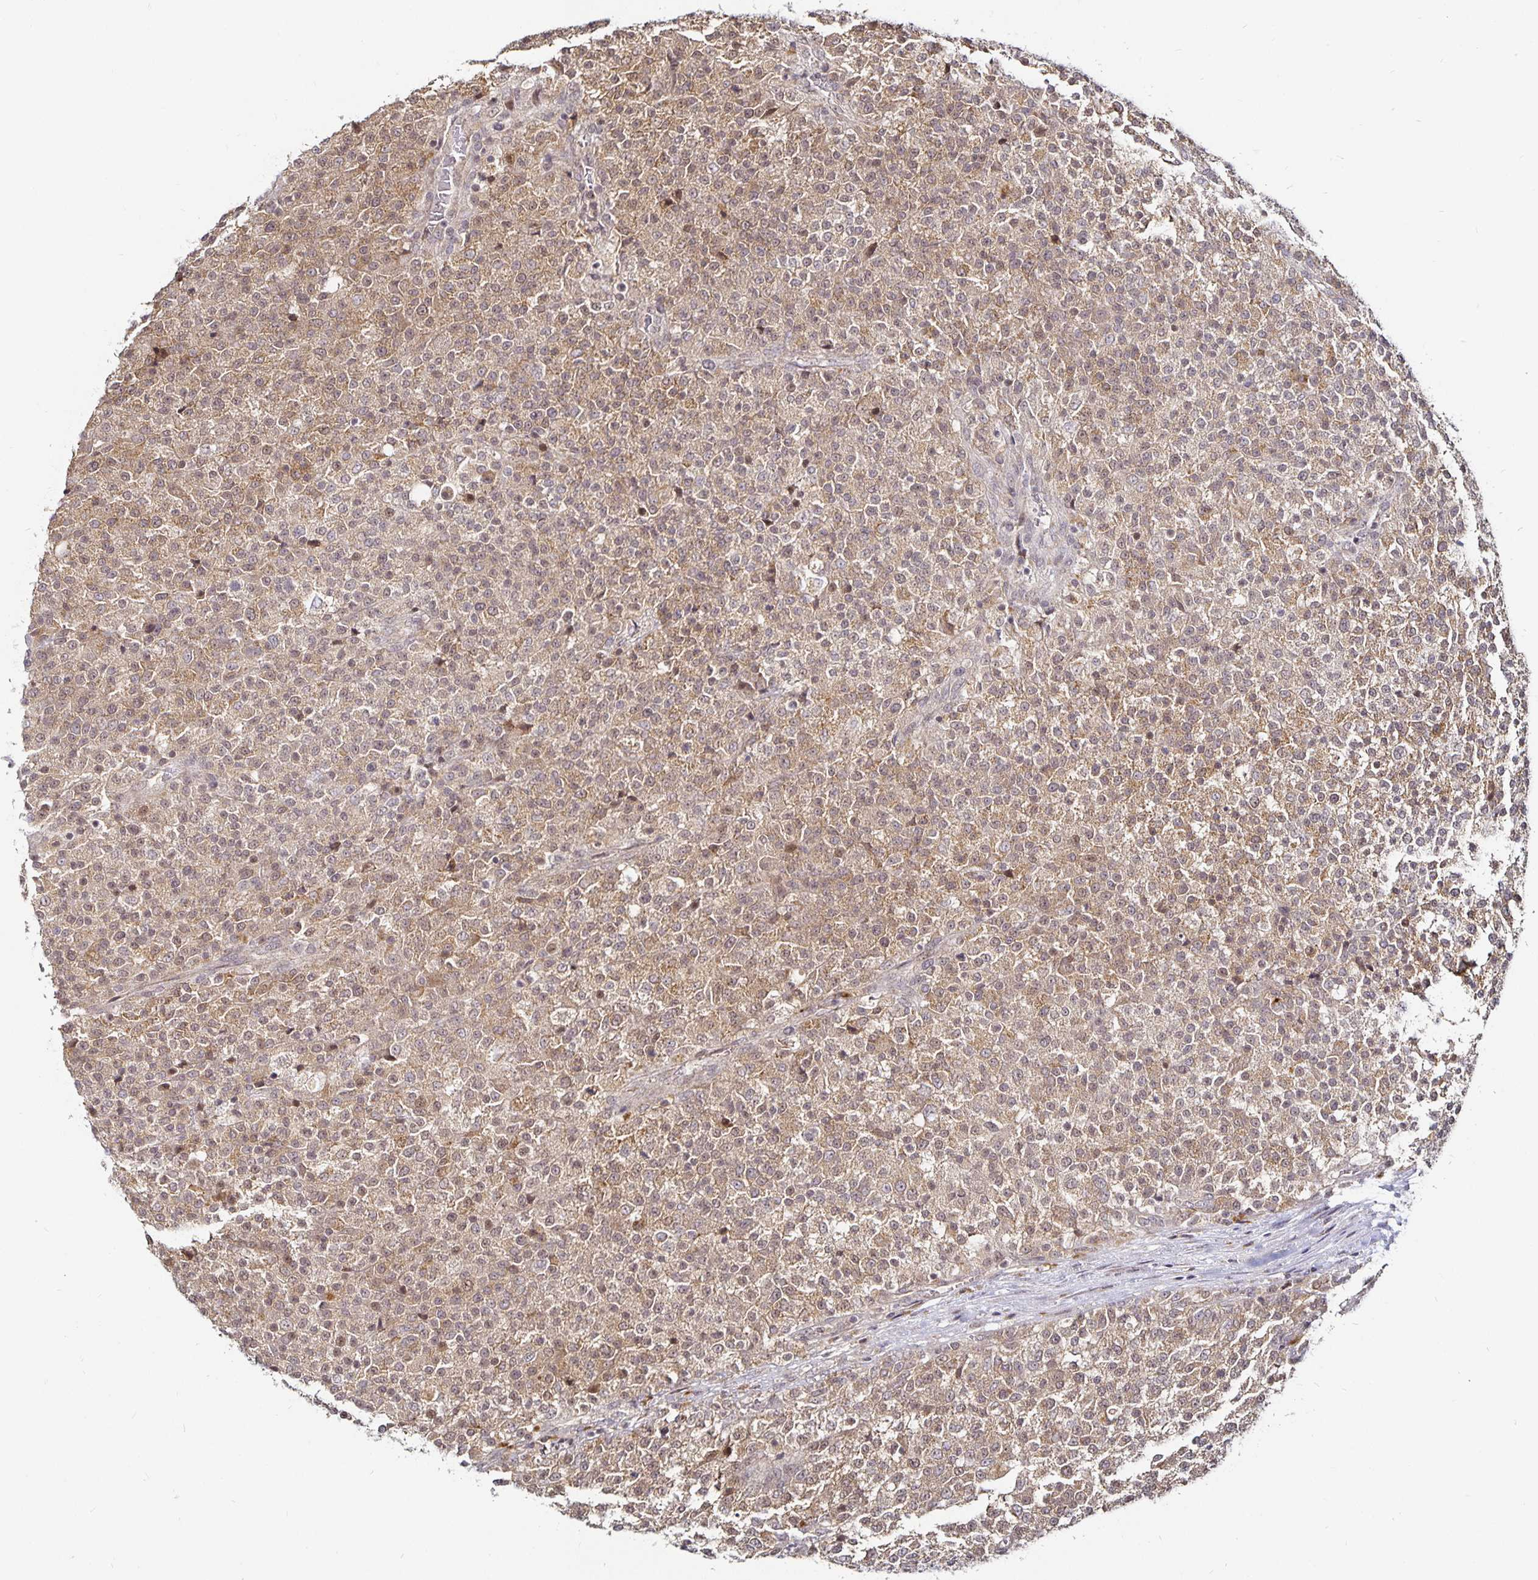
{"staining": {"intensity": "weak", "quantity": ">75%", "location": "cytoplasmic/membranous,nuclear"}, "tissue": "testis cancer", "cell_type": "Tumor cells", "image_type": "cancer", "snomed": [{"axis": "morphology", "description": "Seminoma, NOS"}, {"axis": "topography", "description": "Testis"}], "caption": "Protein expression analysis of testis seminoma exhibits weak cytoplasmic/membranous and nuclear staining in about >75% of tumor cells. (DAB (3,3'-diaminobenzidine) IHC with brightfield microscopy, high magnification).", "gene": "CYP27A1", "patient": {"sex": "male", "age": 59}}